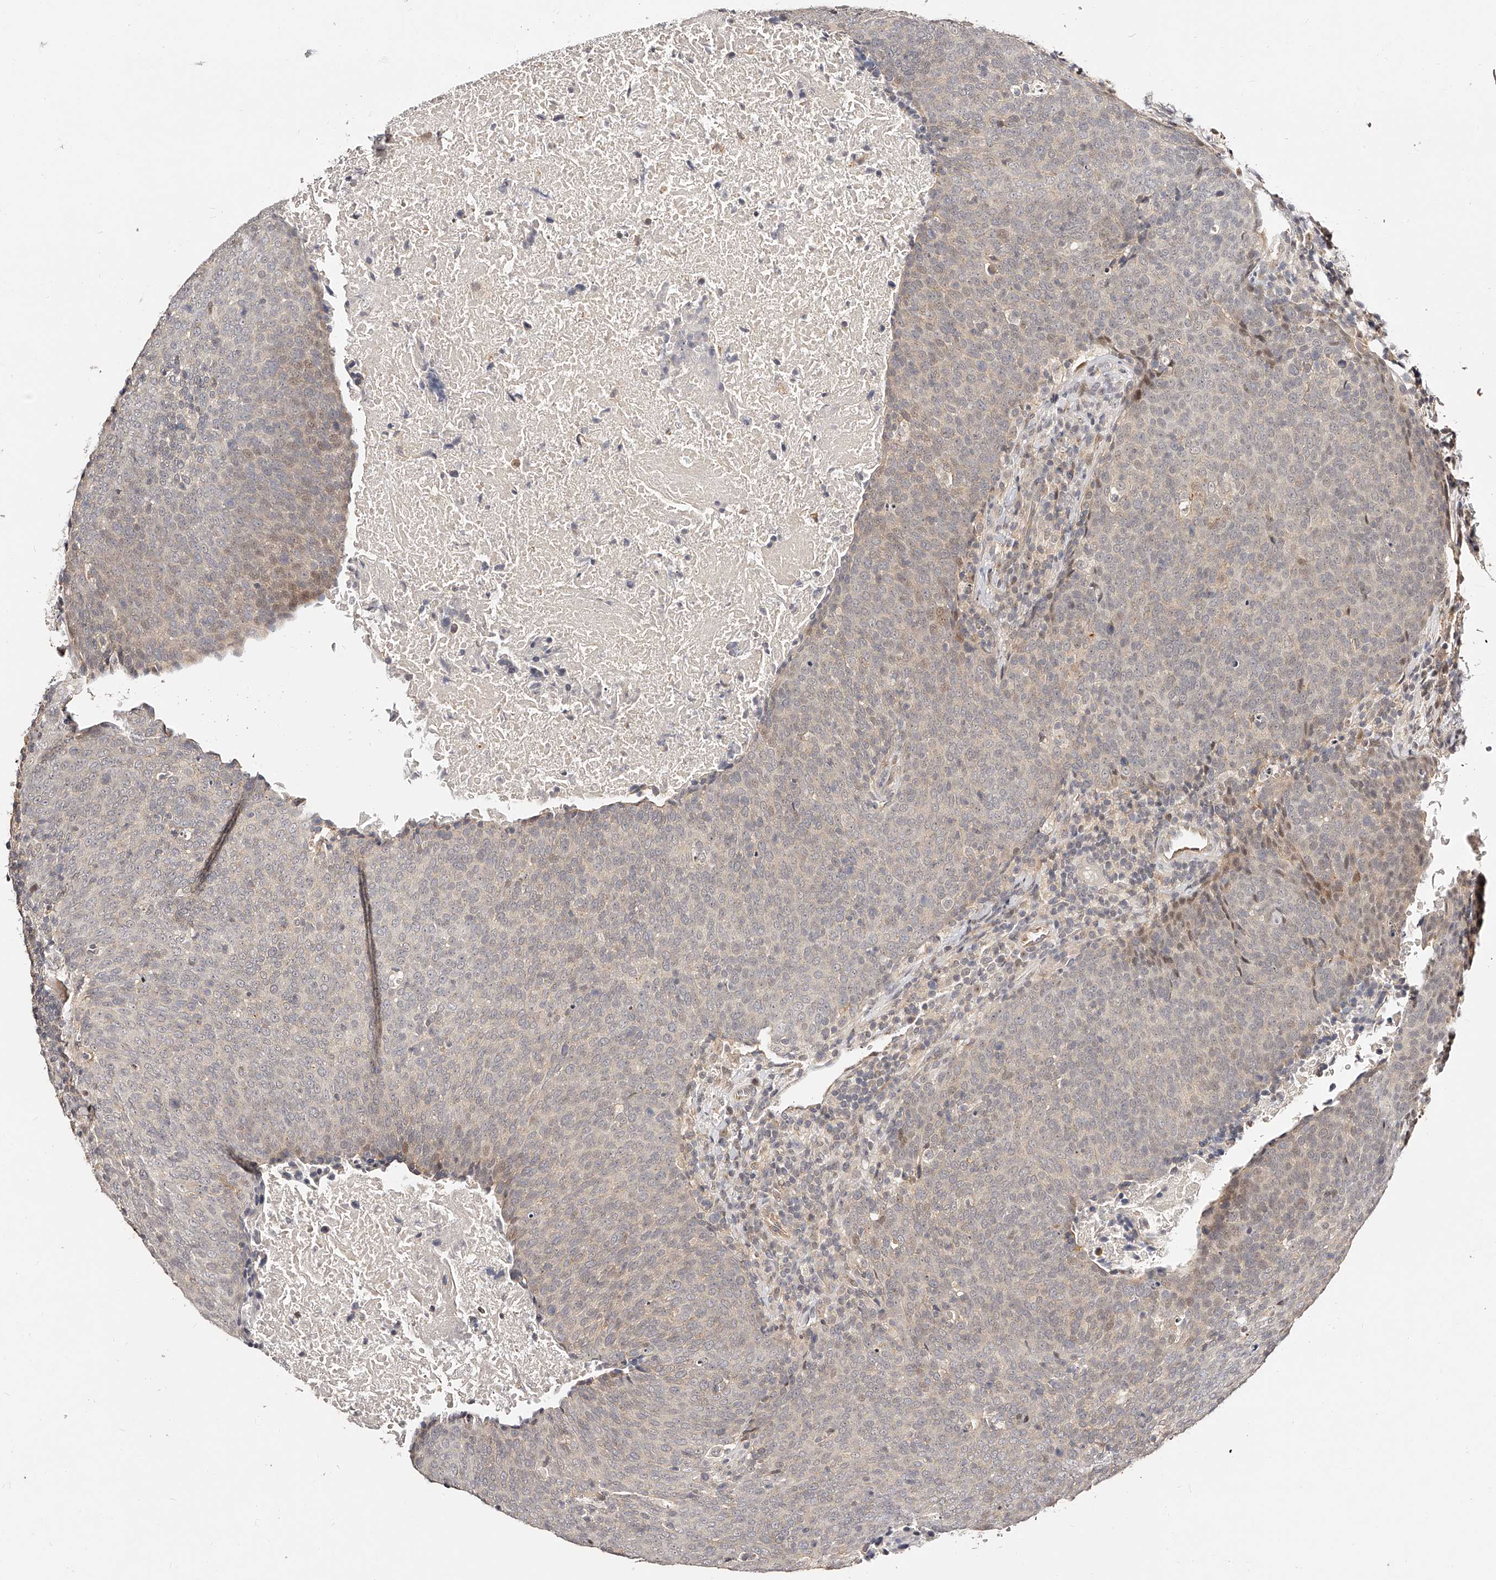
{"staining": {"intensity": "negative", "quantity": "none", "location": "none"}, "tissue": "head and neck cancer", "cell_type": "Tumor cells", "image_type": "cancer", "snomed": [{"axis": "morphology", "description": "Squamous cell carcinoma, NOS"}, {"axis": "morphology", "description": "Squamous cell carcinoma, metastatic, NOS"}, {"axis": "topography", "description": "Lymph node"}, {"axis": "topography", "description": "Head-Neck"}], "caption": "A photomicrograph of metastatic squamous cell carcinoma (head and neck) stained for a protein displays no brown staining in tumor cells.", "gene": "ZNF789", "patient": {"sex": "male", "age": 62}}